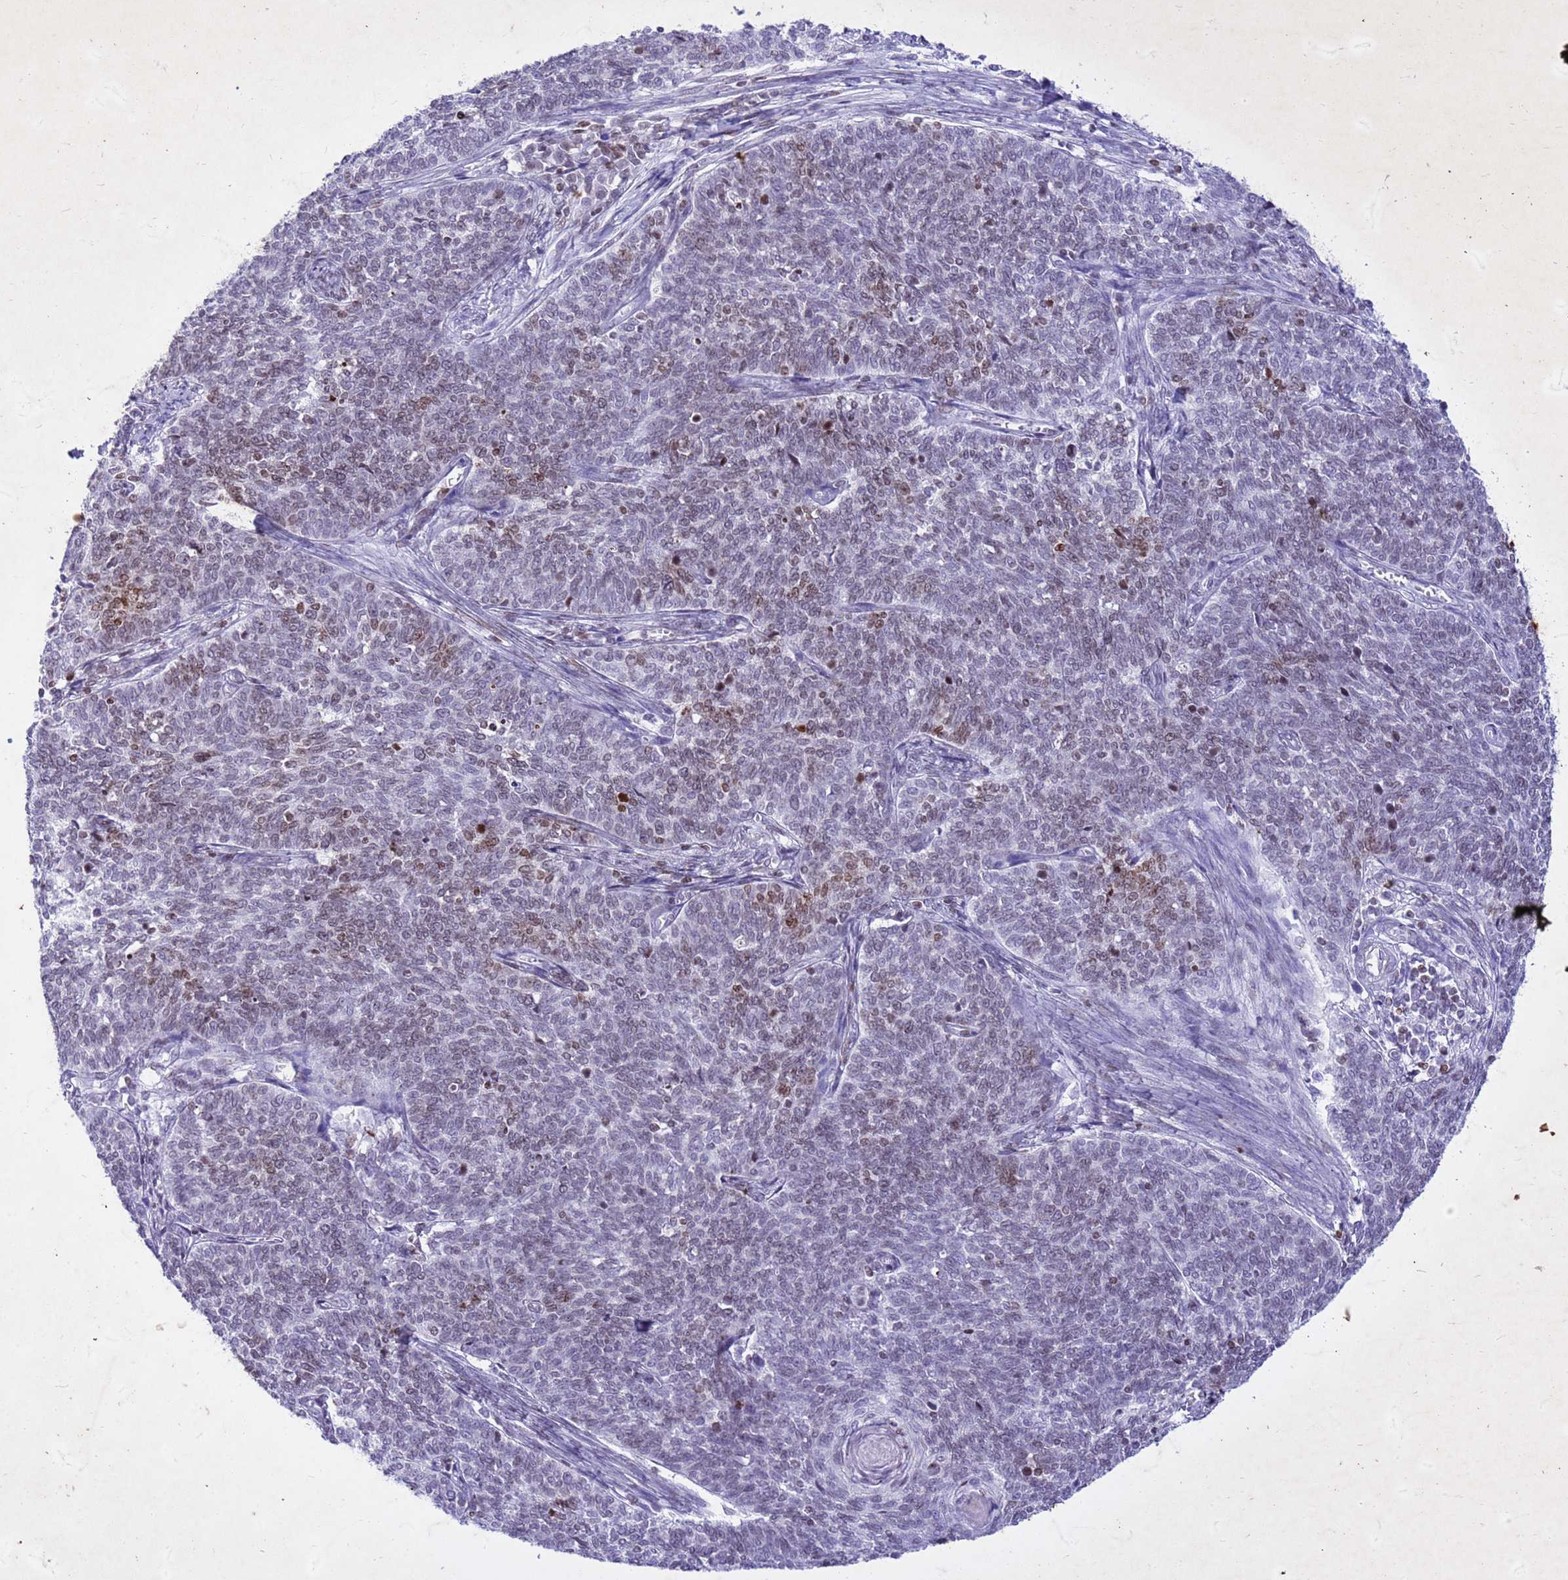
{"staining": {"intensity": "moderate", "quantity": "<25%", "location": "nuclear"}, "tissue": "cervical cancer", "cell_type": "Tumor cells", "image_type": "cancer", "snomed": [{"axis": "morphology", "description": "Squamous cell carcinoma, NOS"}, {"axis": "topography", "description": "Cervix"}], "caption": "A brown stain highlights moderate nuclear staining of a protein in cervical cancer (squamous cell carcinoma) tumor cells. (brown staining indicates protein expression, while blue staining denotes nuclei).", "gene": "COPS9", "patient": {"sex": "female", "age": 39}}